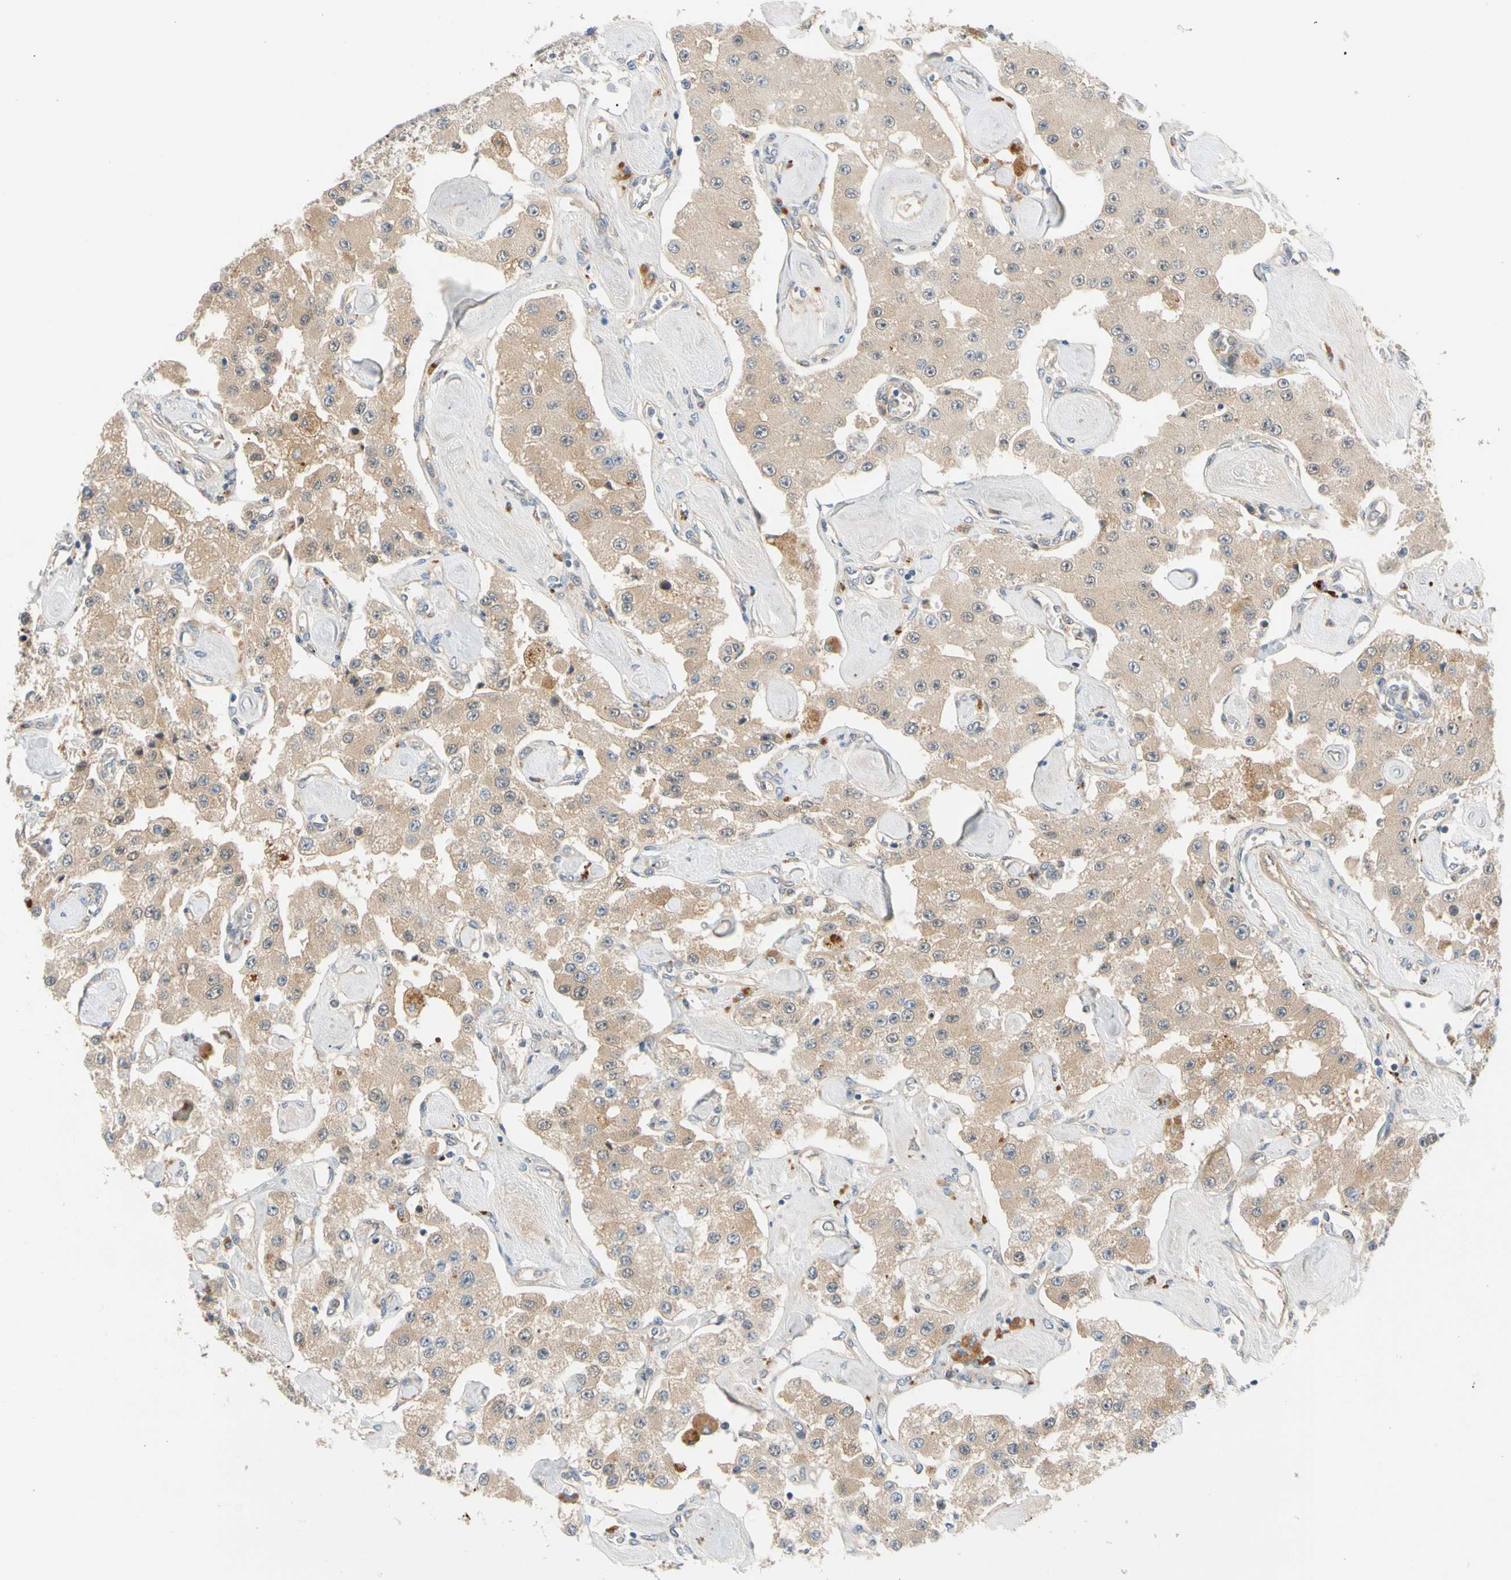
{"staining": {"intensity": "weak", "quantity": "25%-75%", "location": "cytoplasmic/membranous"}, "tissue": "carcinoid", "cell_type": "Tumor cells", "image_type": "cancer", "snomed": [{"axis": "morphology", "description": "Carcinoid, malignant, NOS"}, {"axis": "topography", "description": "Pancreas"}], "caption": "Protein staining exhibits weak cytoplasmic/membranous expression in approximately 25%-75% of tumor cells in carcinoid (malignant).", "gene": "ENTREP3", "patient": {"sex": "male", "age": 41}}